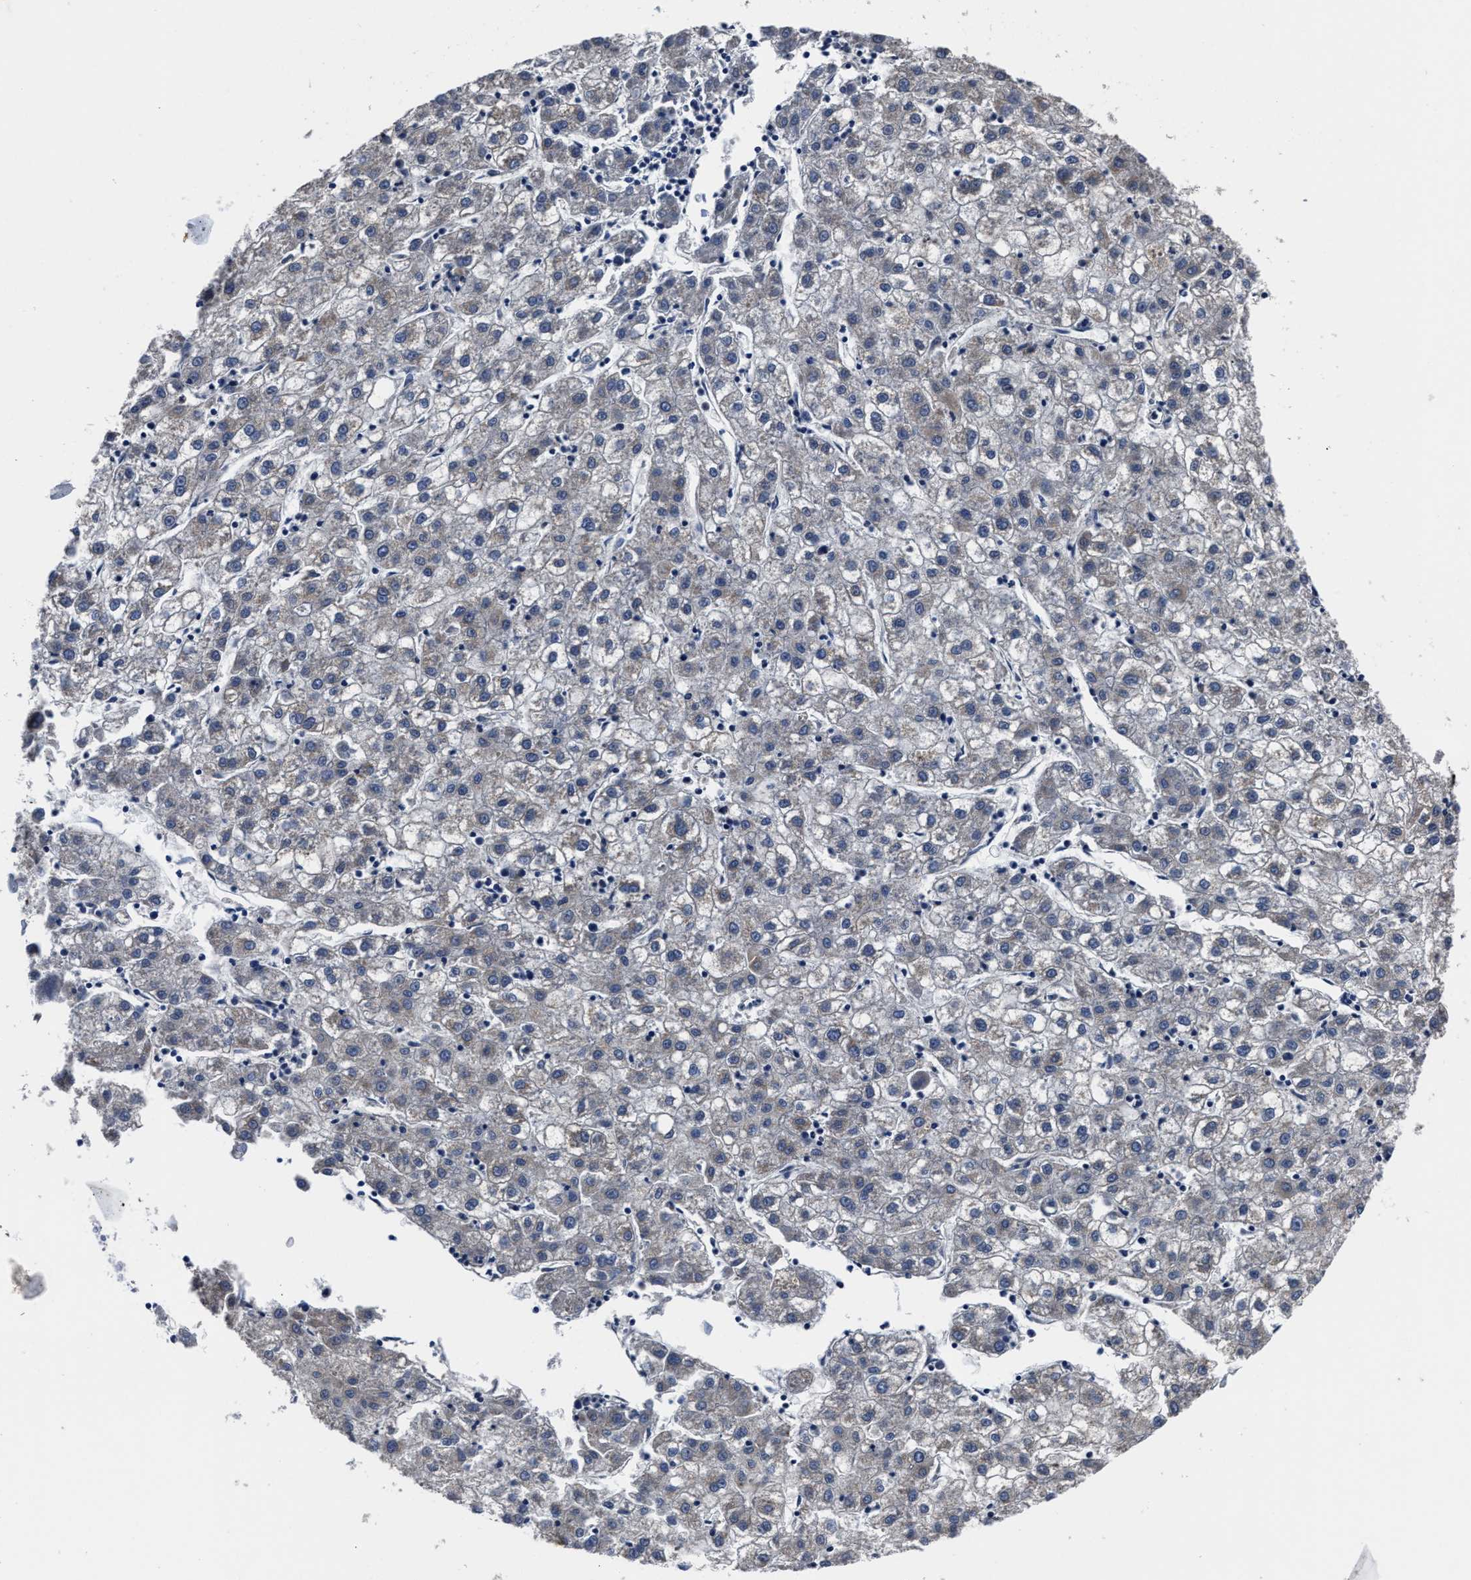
{"staining": {"intensity": "negative", "quantity": "none", "location": "none"}, "tissue": "liver cancer", "cell_type": "Tumor cells", "image_type": "cancer", "snomed": [{"axis": "morphology", "description": "Carcinoma, Hepatocellular, NOS"}, {"axis": "topography", "description": "Liver"}], "caption": "Human hepatocellular carcinoma (liver) stained for a protein using immunohistochemistry reveals no positivity in tumor cells.", "gene": "RSBN1L", "patient": {"sex": "male", "age": 72}}